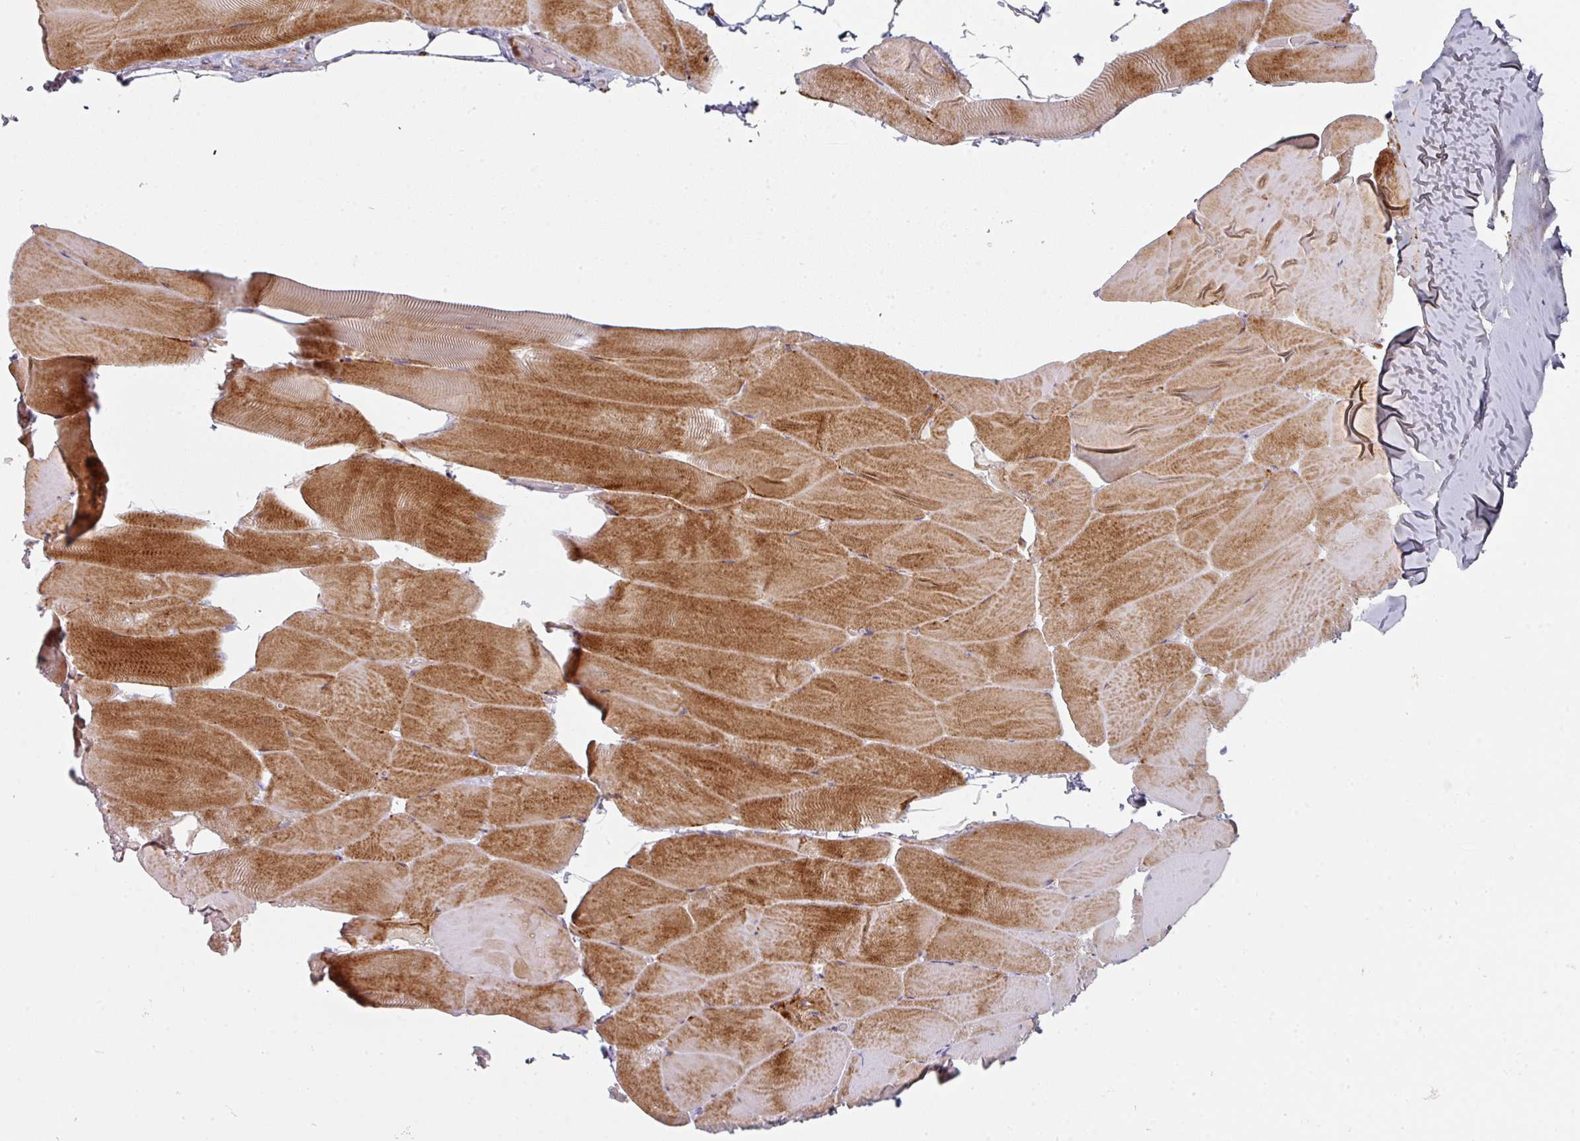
{"staining": {"intensity": "strong", "quantity": ">75%", "location": "cytoplasmic/membranous"}, "tissue": "skeletal muscle", "cell_type": "Myocytes", "image_type": "normal", "snomed": [{"axis": "morphology", "description": "Normal tissue, NOS"}, {"axis": "topography", "description": "Skeletal muscle"}], "caption": "Protein analysis of normal skeletal muscle demonstrates strong cytoplasmic/membranous staining in approximately >75% of myocytes.", "gene": "WSB2", "patient": {"sex": "female", "age": 64}}